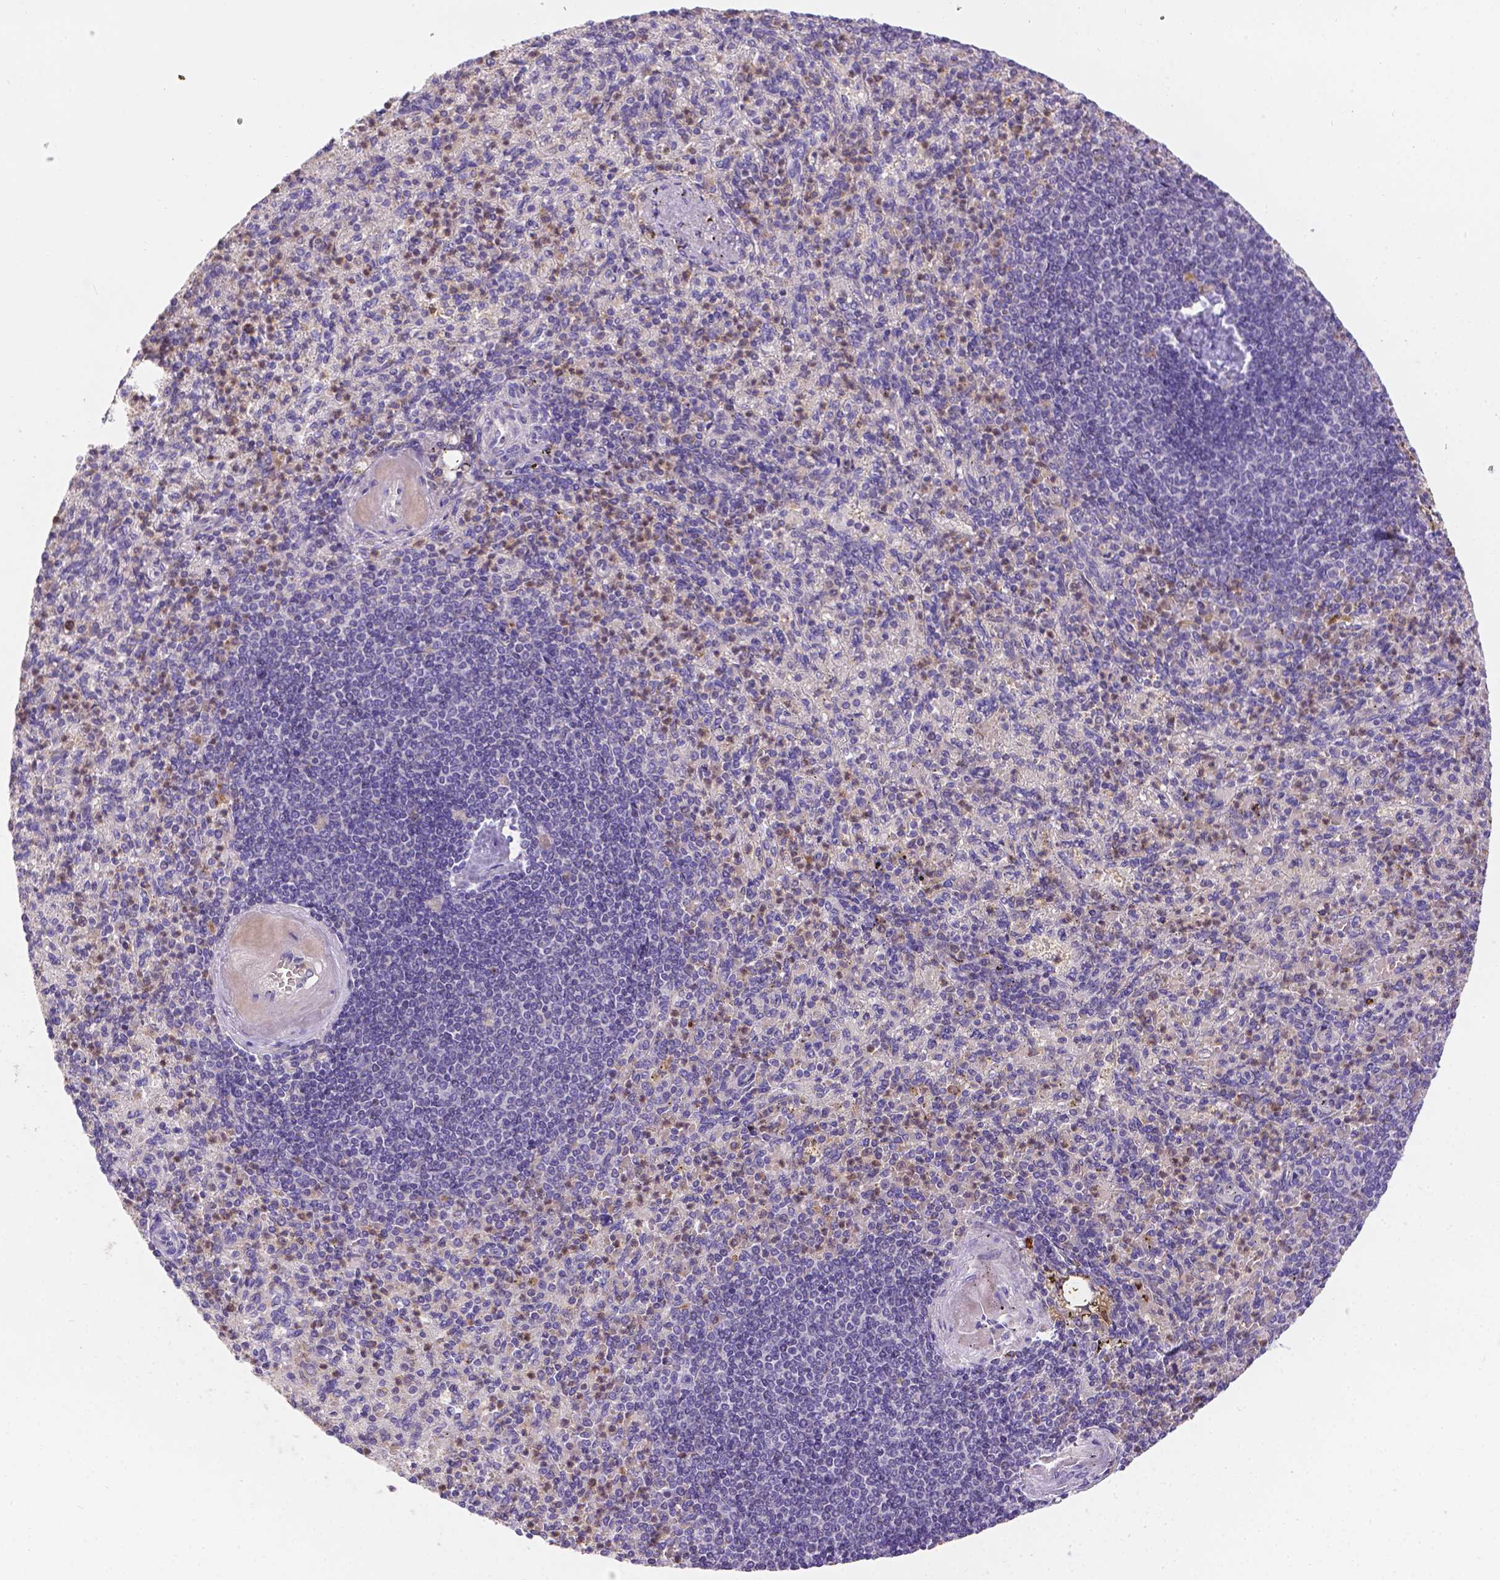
{"staining": {"intensity": "moderate", "quantity": "<25%", "location": "cytoplasmic/membranous"}, "tissue": "spleen", "cell_type": "Cells in red pulp", "image_type": "normal", "snomed": [{"axis": "morphology", "description": "Normal tissue, NOS"}, {"axis": "topography", "description": "Spleen"}], "caption": "Immunohistochemistry (IHC) of benign human spleen displays low levels of moderate cytoplasmic/membranous expression in about <25% of cells in red pulp.", "gene": "TM4SF18", "patient": {"sex": "female", "age": 74}}